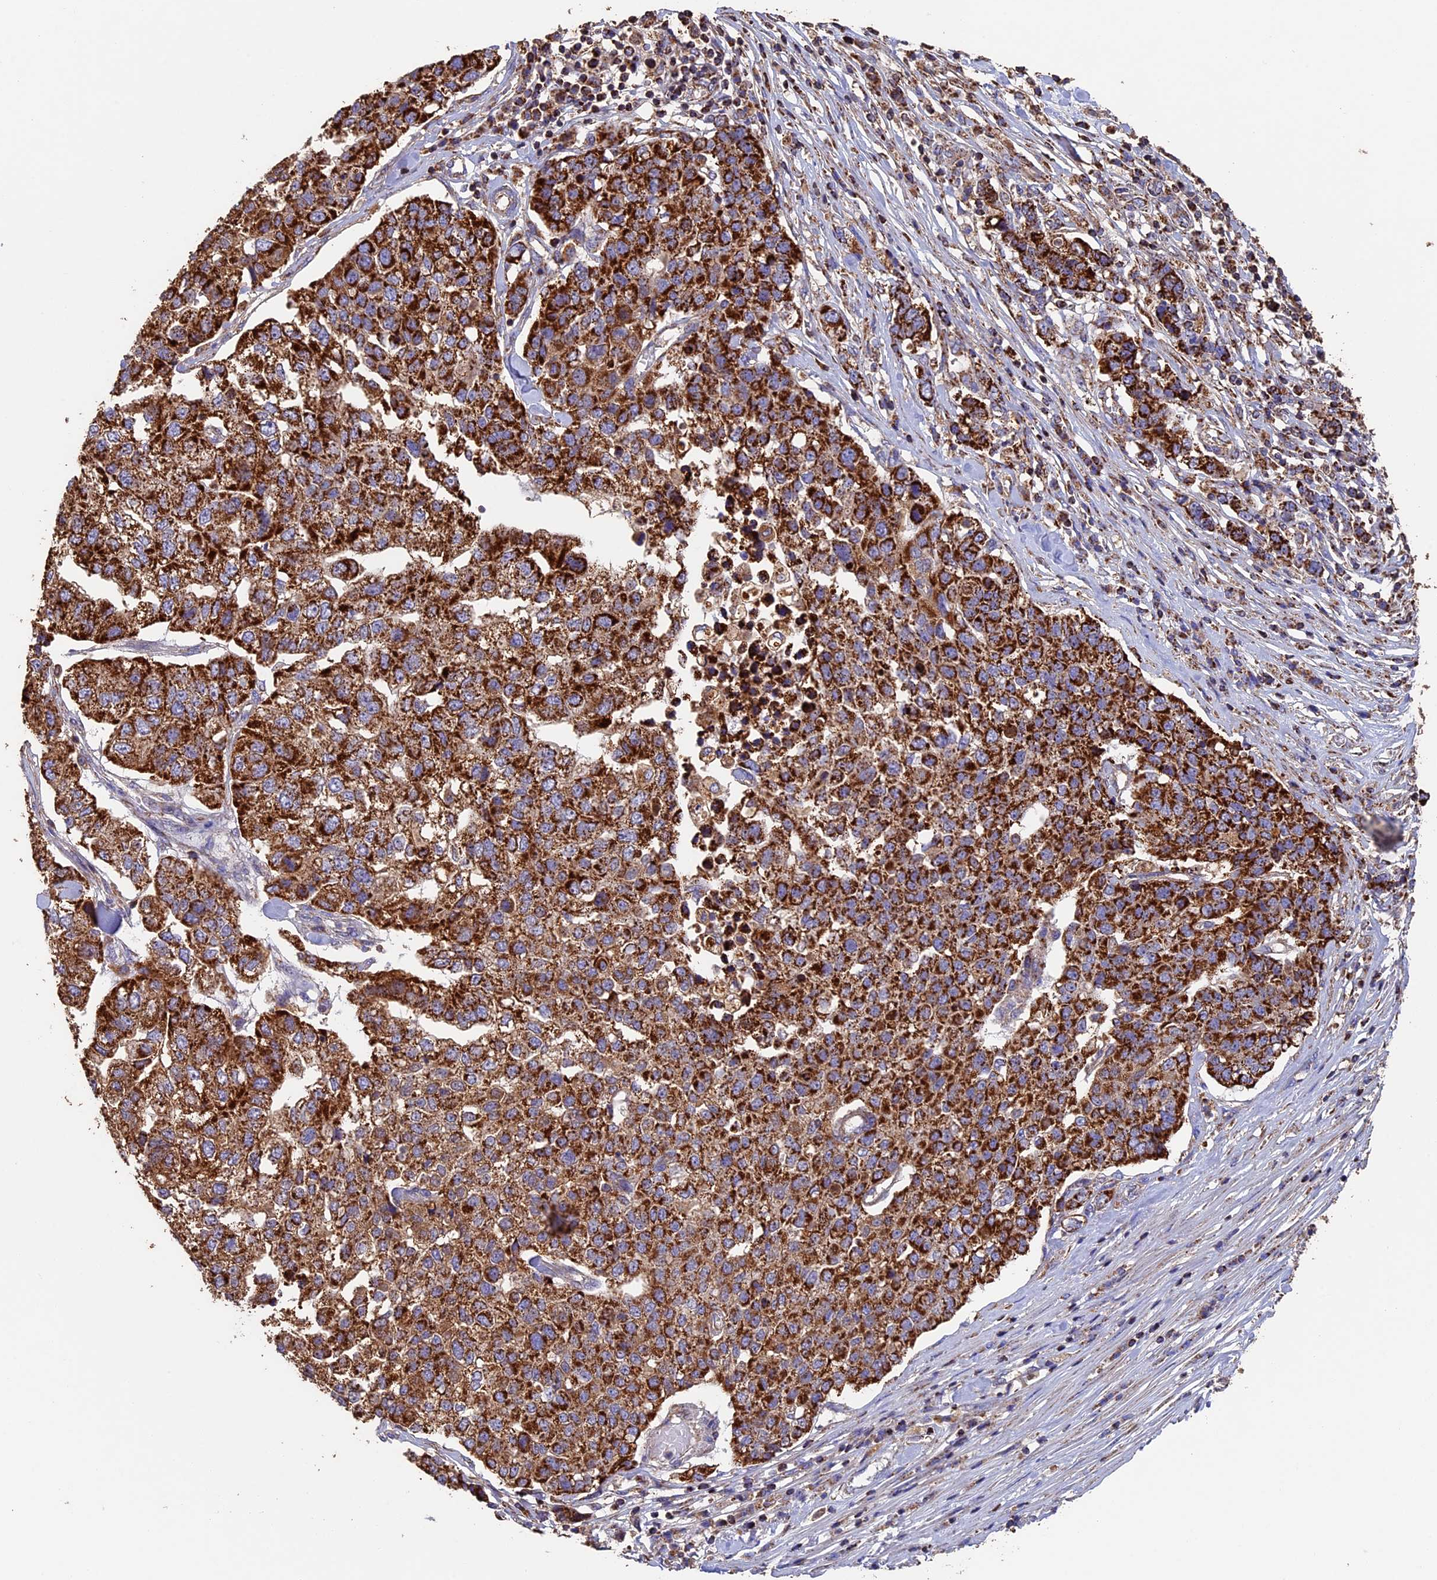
{"staining": {"intensity": "strong", "quantity": ">75%", "location": "cytoplasmic/membranous"}, "tissue": "pancreatic cancer", "cell_type": "Tumor cells", "image_type": "cancer", "snomed": [{"axis": "morphology", "description": "Adenocarcinoma, NOS"}, {"axis": "topography", "description": "Pancreas"}], "caption": "Immunohistochemistry (IHC) staining of pancreatic cancer, which exhibits high levels of strong cytoplasmic/membranous staining in approximately >75% of tumor cells indicating strong cytoplasmic/membranous protein expression. The staining was performed using DAB (brown) for protein detection and nuclei were counterstained in hematoxylin (blue).", "gene": "ADAT1", "patient": {"sex": "female", "age": 61}}